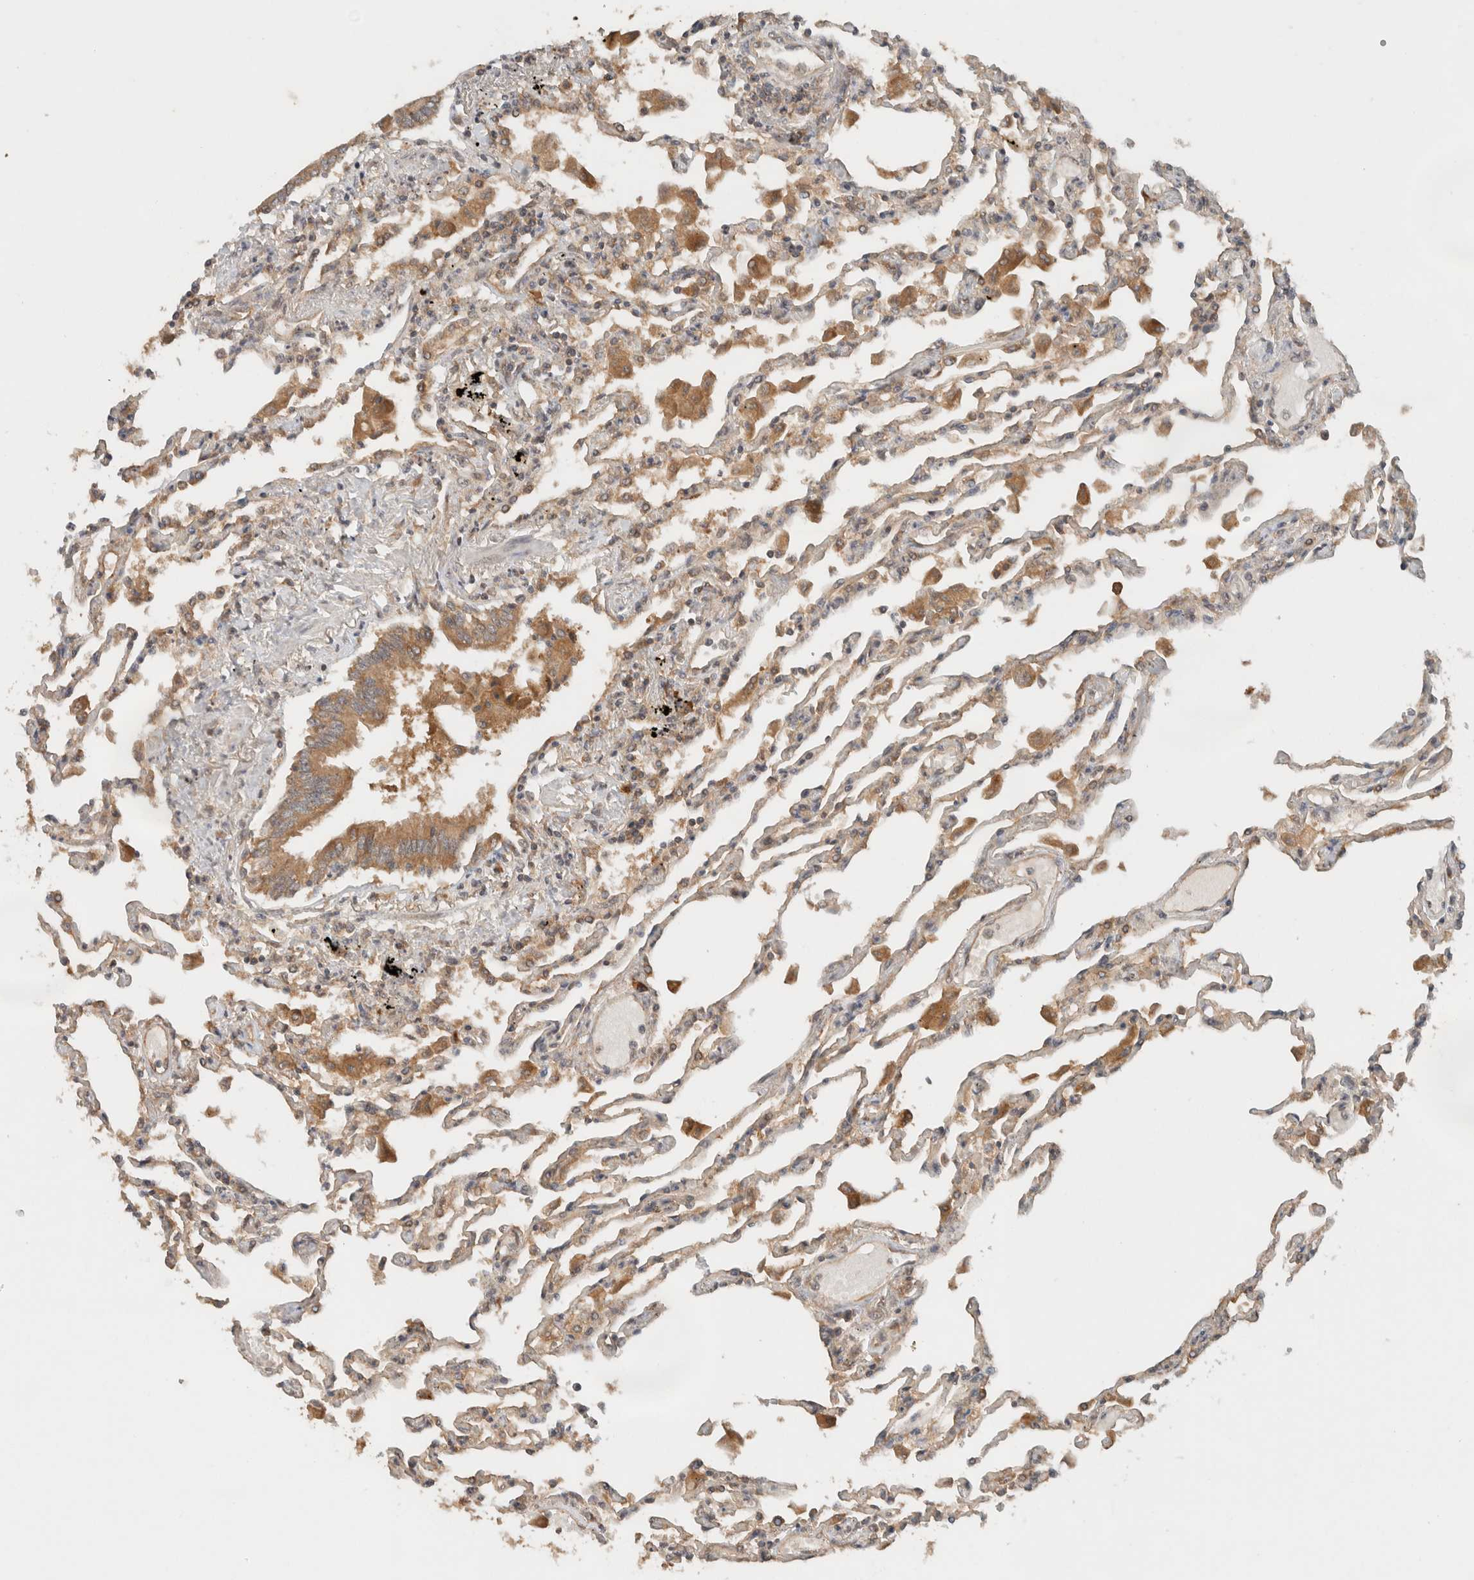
{"staining": {"intensity": "moderate", "quantity": "25%-75%", "location": "cytoplasmic/membranous"}, "tissue": "lung", "cell_type": "Alveolar cells", "image_type": "normal", "snomed": [{"axis": "morphology", "description": "Normal tissue, NOS"}, {"axis": "topography", "description": "Bronchus"}, {"axis": "topography", "description": "Lung"}], "caption": "This photomicrograph exhibits IHC staining of unremarkable human lung, with medium moderate cytoplasmic/membranous expression in about 25%-75% of alveolar cells.", "gene": "ARFGEF2", "patient": {"sex": "female", "age": 49}}